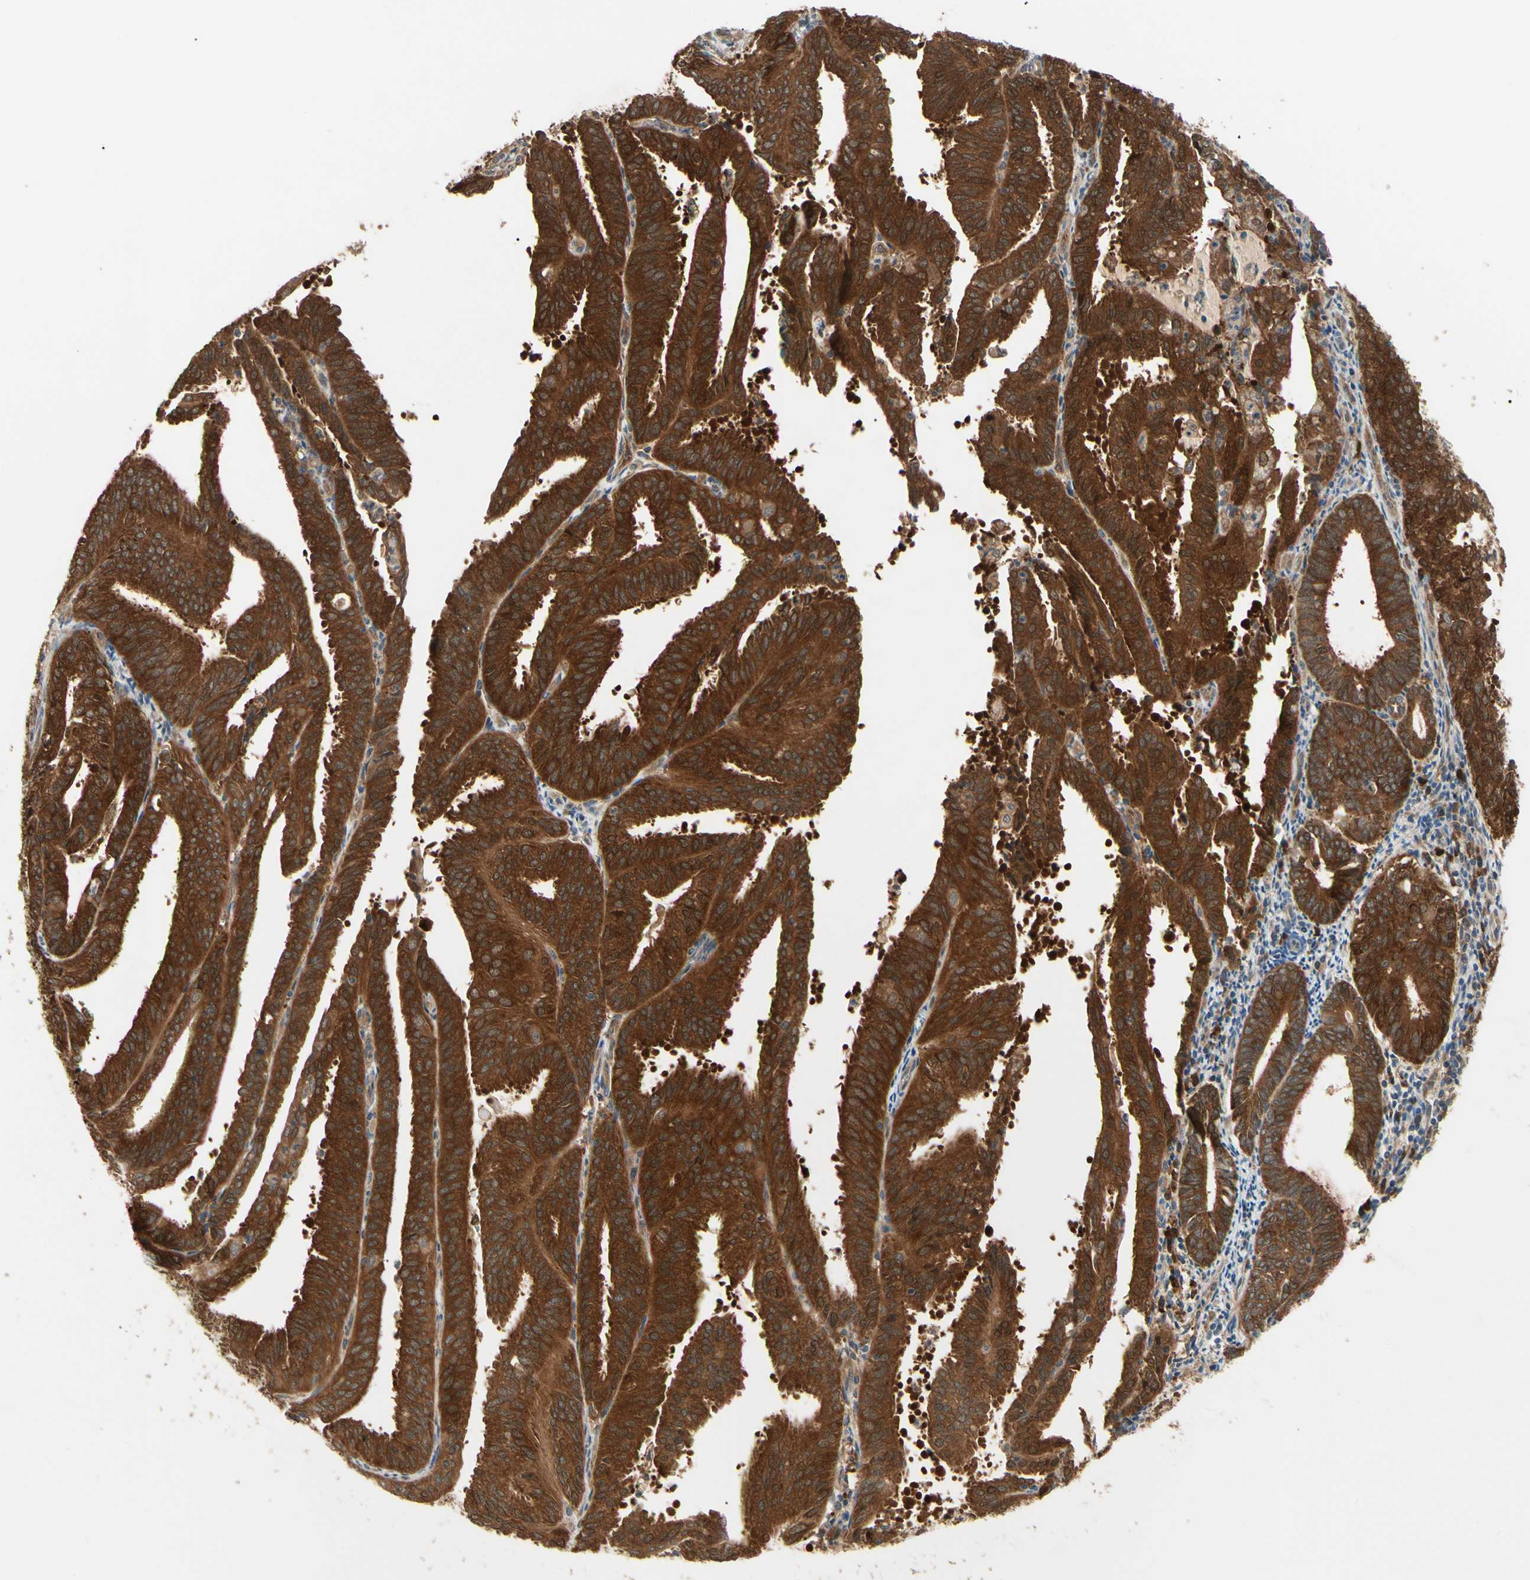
{"staining": {"intensity": "strong", "quantity": ">75%", "location": "cytoplasmic/membranous"}, "tissue": "endometrial cancer", "cell_type": "Tumor cells", "image_type": "cancer", "snomed": [{"axis": "morphology", "description": "Adenocarcinoma, NOS"}, {"axis": "topography", "description": "Uterus"}], "caption": "Tumor cells demonstrate high levels of strong cytoplasmic/membranous expression in about >75% of cells in human endometrial cancer.", "gene": "NME1-NME2", "patient": {"sex": "female", "age": 60}}